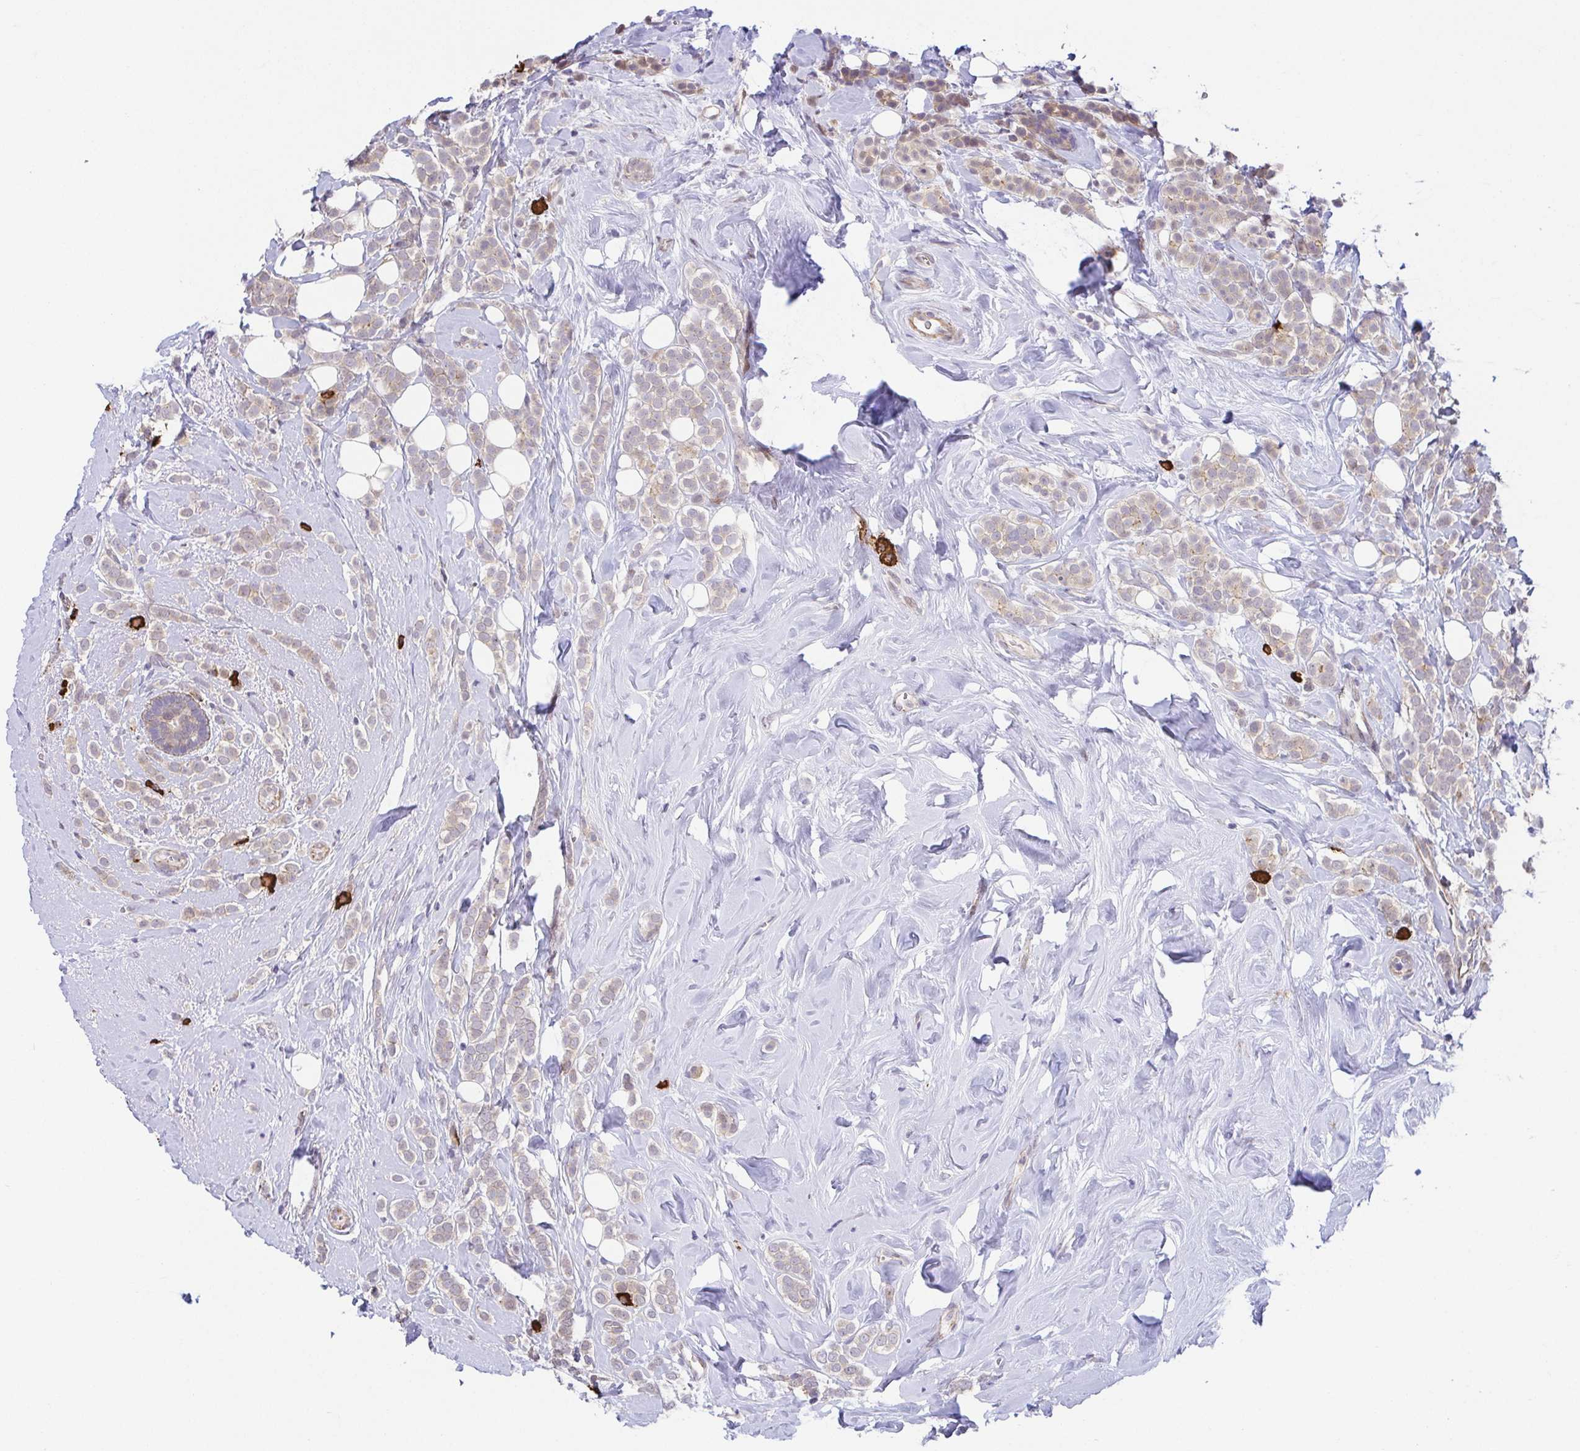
{"staining": {"intensity": "weak", "quantity": "<25%", "location": "cytoplasmic/membranous"}, "tissue": "breast cancer", "cell_type": "Tumor cells", "image_type": "cancer", "snomed": [{"axis": "morphology", "description": "Lobular carcinoma"}, {"axis": "topography", "description": "Breast"}], "caption": "Tumor cells show no significant positivity in lobular carcinoma (breast).", "gene": "PREPL", "patient": {"sex": "female", "age": 49}}